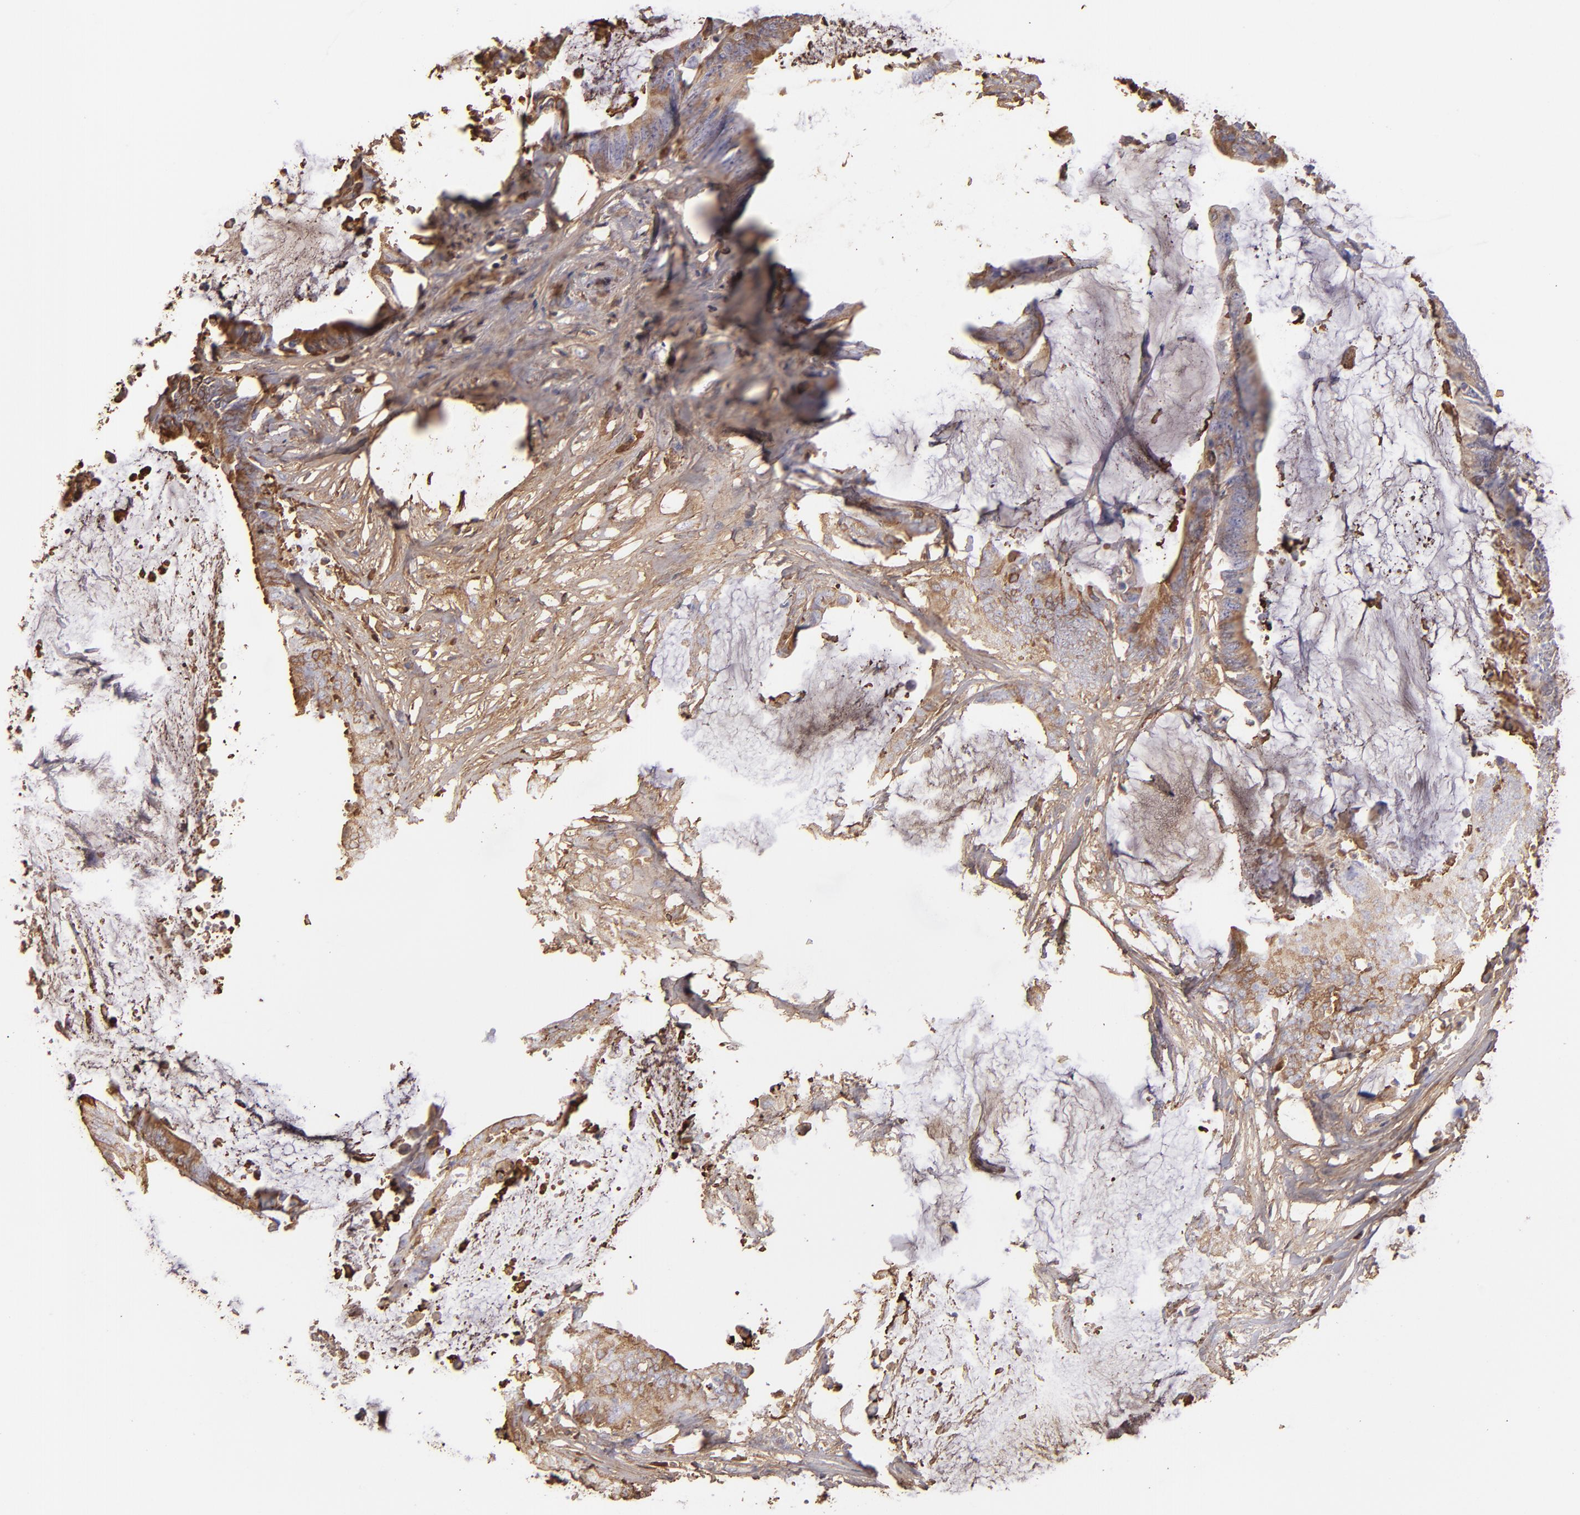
{"staining": {"intensity": "moderate", "quantity": ">75%", "location": "cytoplasmic/membranous"}, "tissue": "colorectal cancer", "cell_type": "Tumor cells", "image_type": "cancer", "snomed": [{"axis": "morphology", "description": "Adenocarcinoma, NOS"}, {"axis": "topography", "description": "Rectum"}], "caption": "Immunohistochemical staining of human colorectal cancer exhibits moderate cytoplasmic/membranous protein positivity in approximately >75% of tumor cells.", "gene": "FGB", "patient": {"sex": "female", "age": 66}}